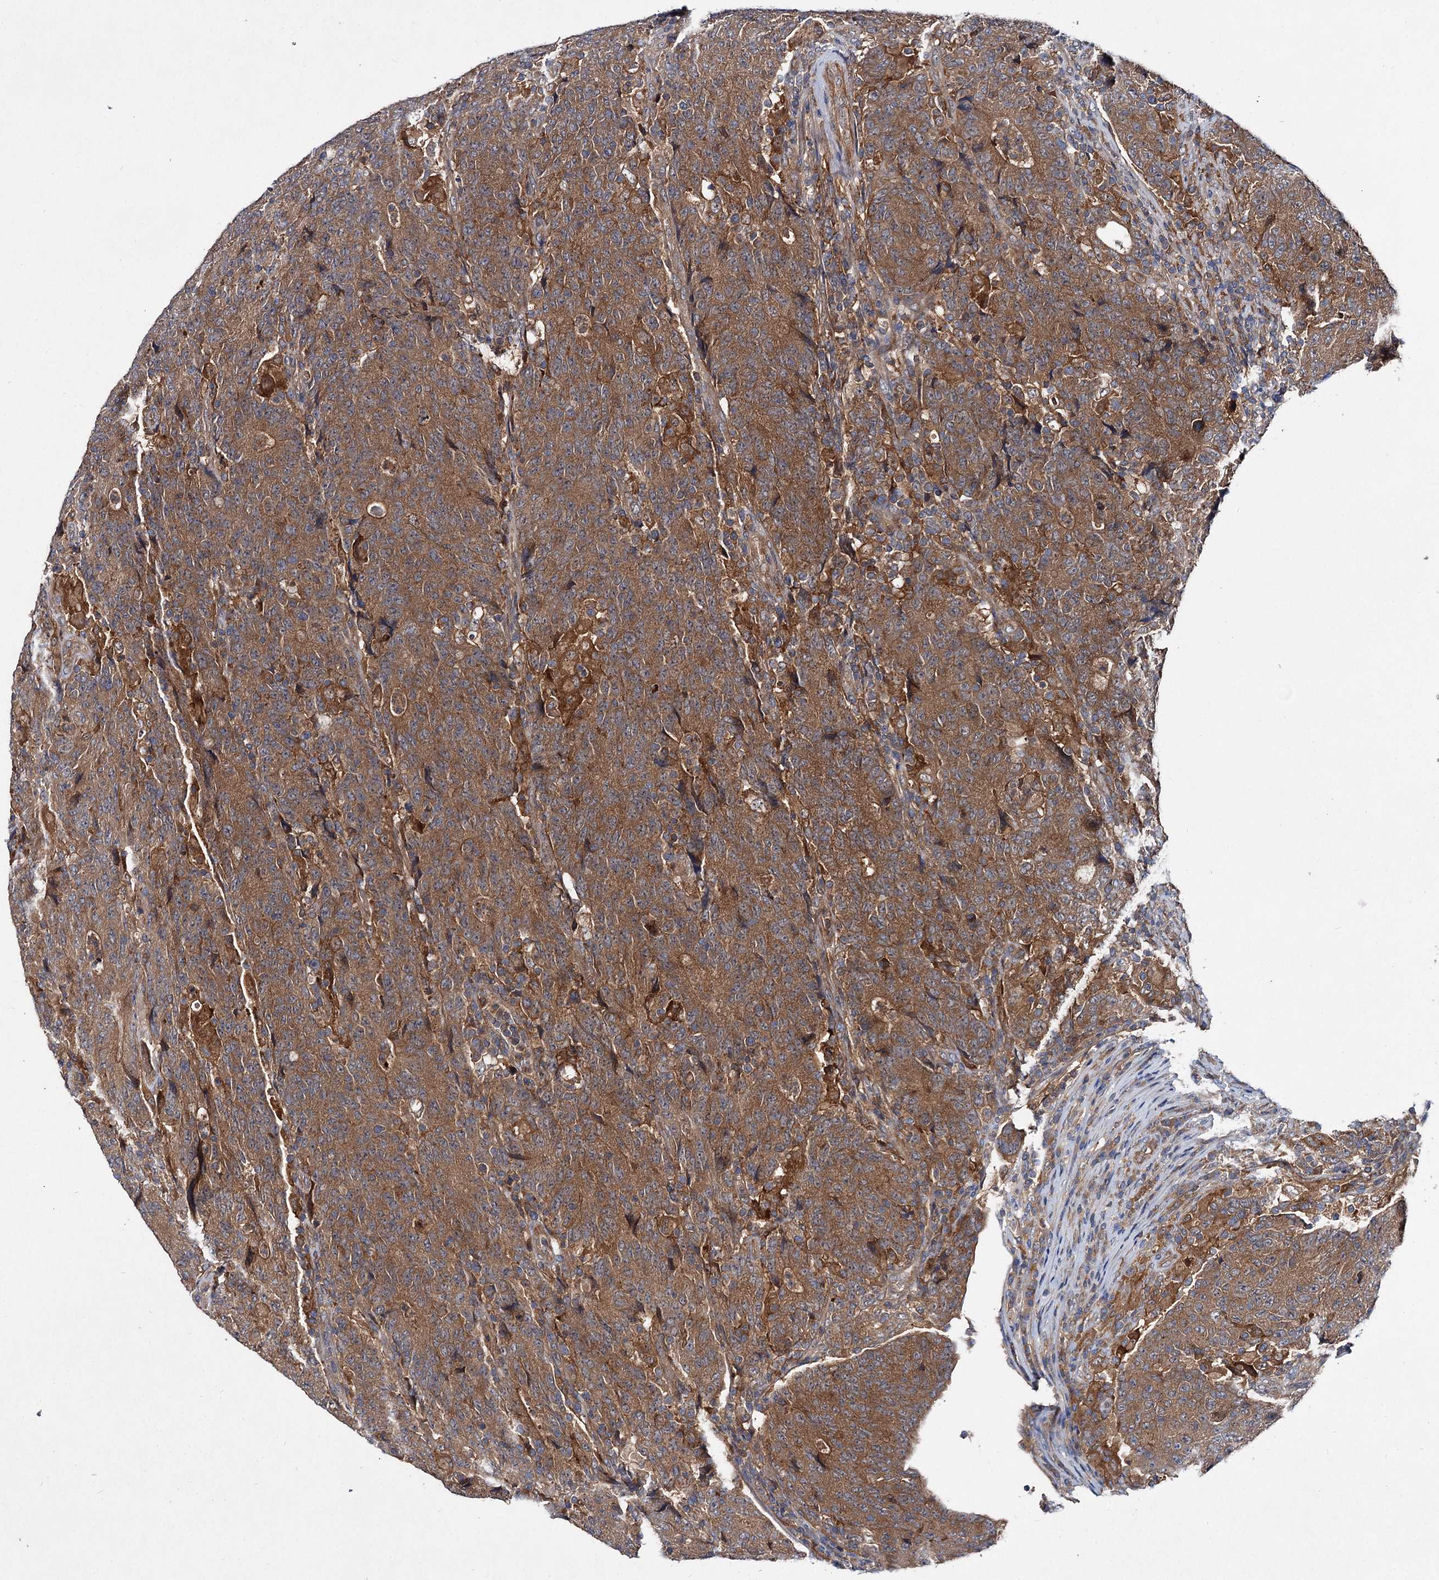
{"staining": {"intensity": "moderate", "quantity": ">75%", "location": "cytoplasmic/membranous"}, "tissue": "colorectal cancer", "cell_type": "Tumor cells", "image_type": "cancer", "snomed": [{"axis": "morphology", "description": "Adenocarcinoma, NOS"}, {"axis": "topography", "description": "Colon"}], "caption": "Colorectal cancer (adenocarcinoma) stained with a protein marker shows moderate staining in tumor cells.", "gene": "VPS29", "patient": {"sex": "female", "age": 75}}